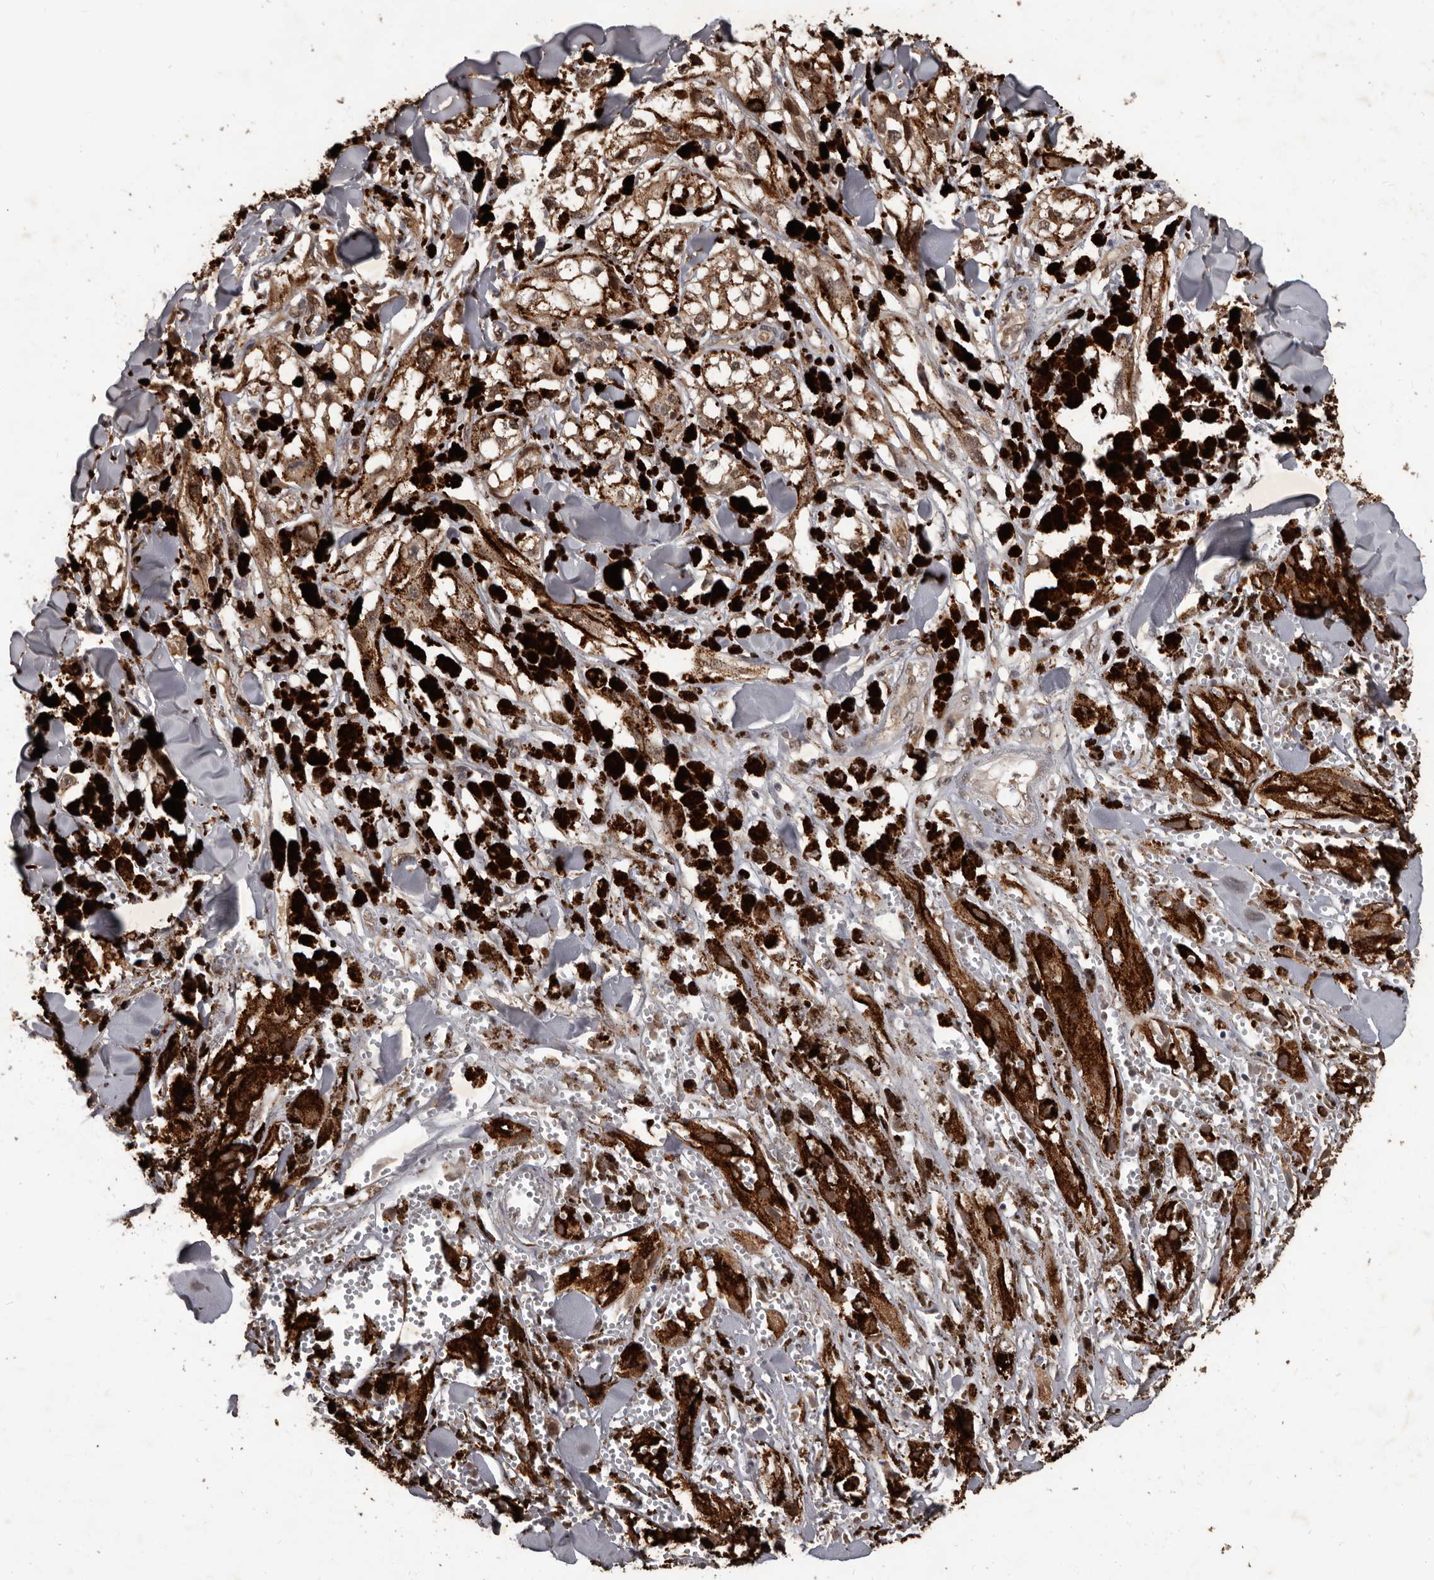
{"staining": {"intensity": "moderate", "quantity": ">75%", "location": "cytoplasmic/membranous"}, "tissue": "melanoma", "cell_type": "Tumor cells", "image_type": "cancer", "snomed": [{"axis": "morphology", "description": "Malignant melanoma, NOS"}, {"axis": "topography", "description": "Skin"}], "caption": "A histopathology image of malignant melanoma stained for a protein reveals moderate cytoplasmic/membranous brown staining in tumor cells. The staining is performed using DAB brown chromogen to label protein expression. The nuclei are counter-stained blue using hematoxylin.", "gene": "AHR", "patient": {"sex": "male", "age": 88}}